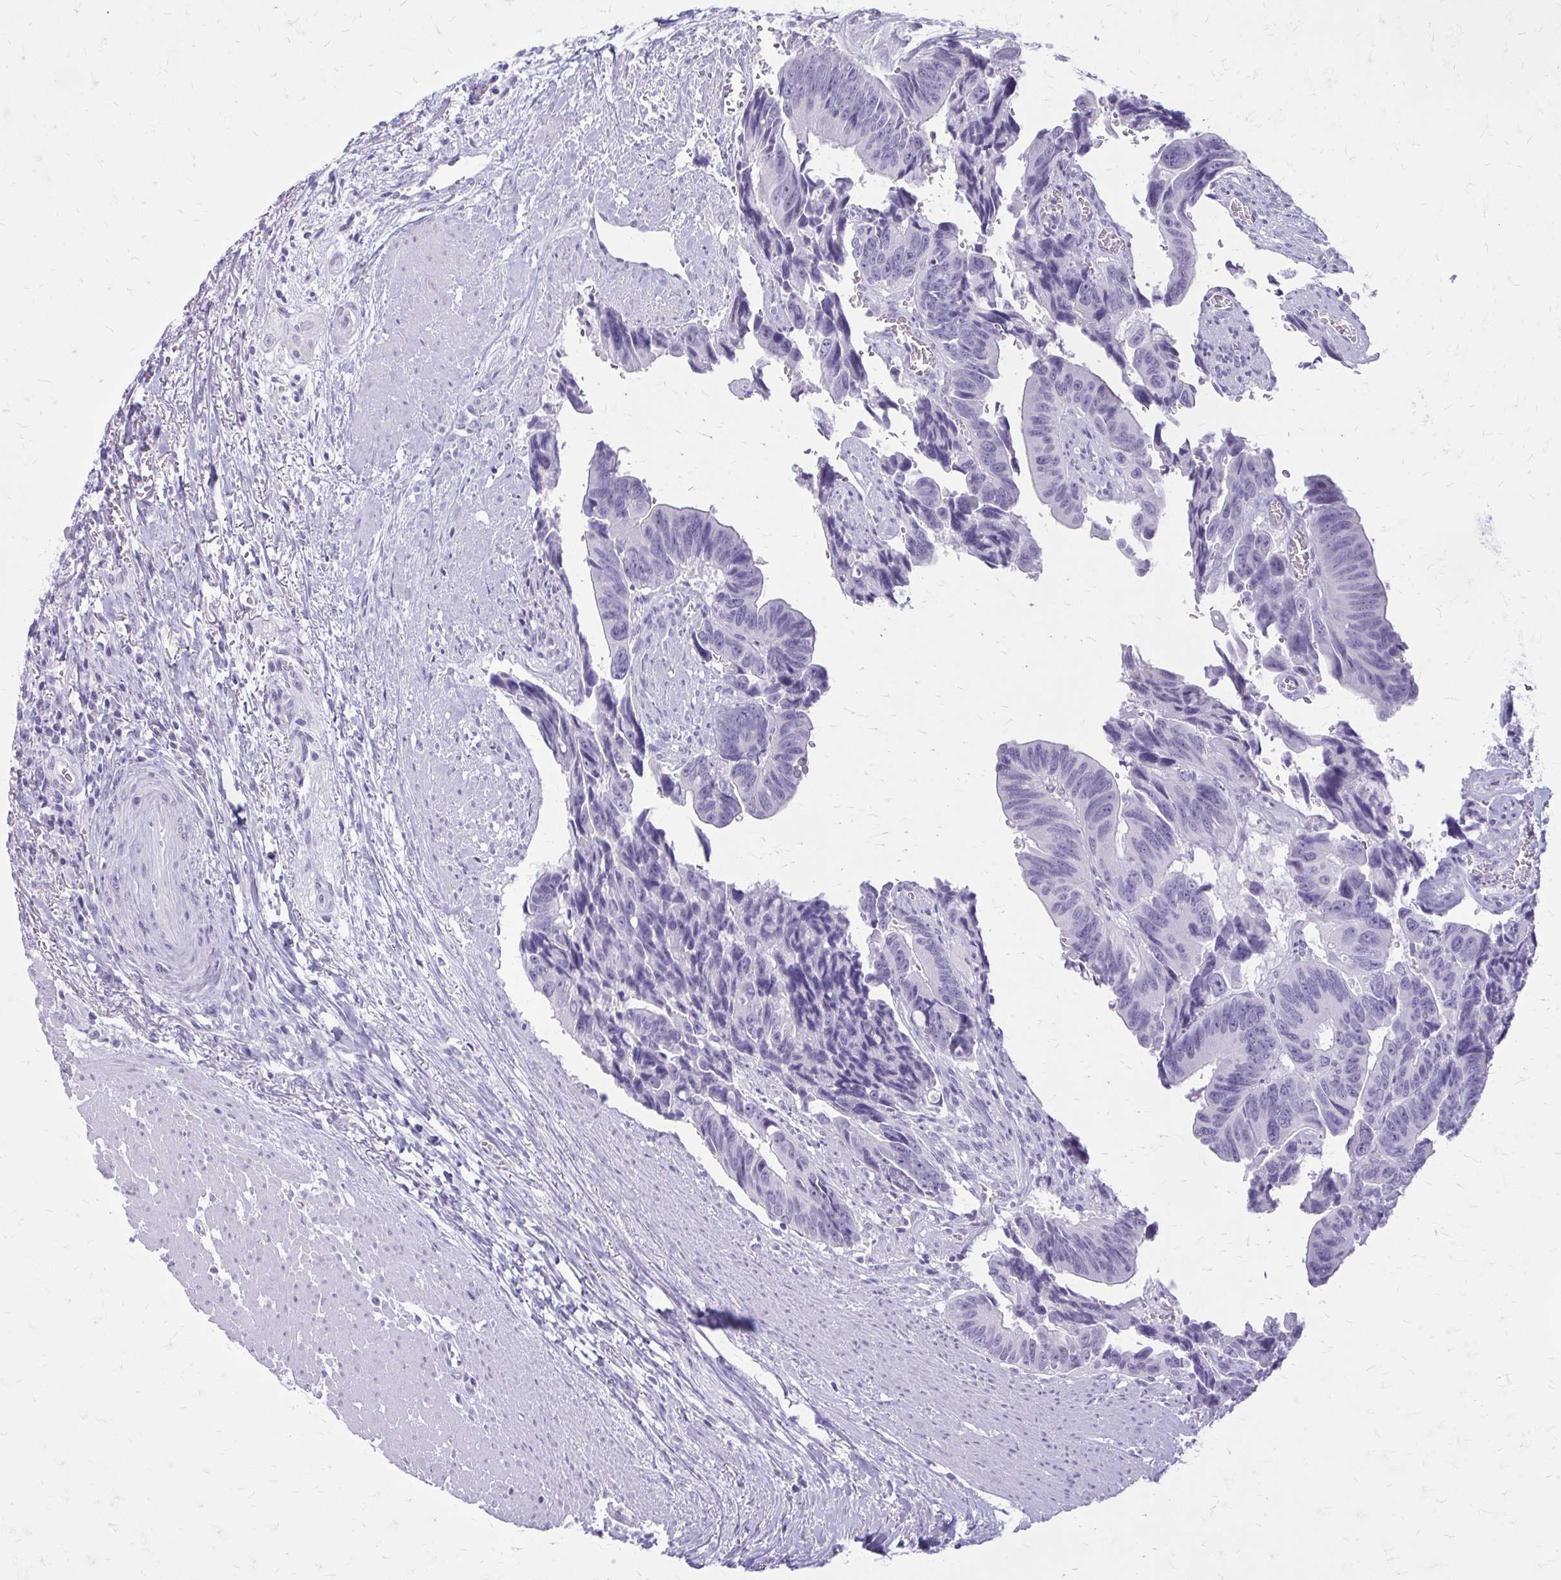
{"staining": {"intensity": "negative", "quantity": "none", "location": "none"}, "tissue": "colorectal cancer", "cell_type": "Tumor cells", "image_type": "cancer", "snomed": [{"axis": "morphology", "description": "Adenocarcinoma, NOS"}, {"axis": "topography", "description": "Rectum"}], "caption": "Histopathology image shows no protein positivity in tumor cells of colorectal cancer (adenocarcinoma) tissue.", "gene": "KRT5", "patient": {"sex": "male", "age": 76}}